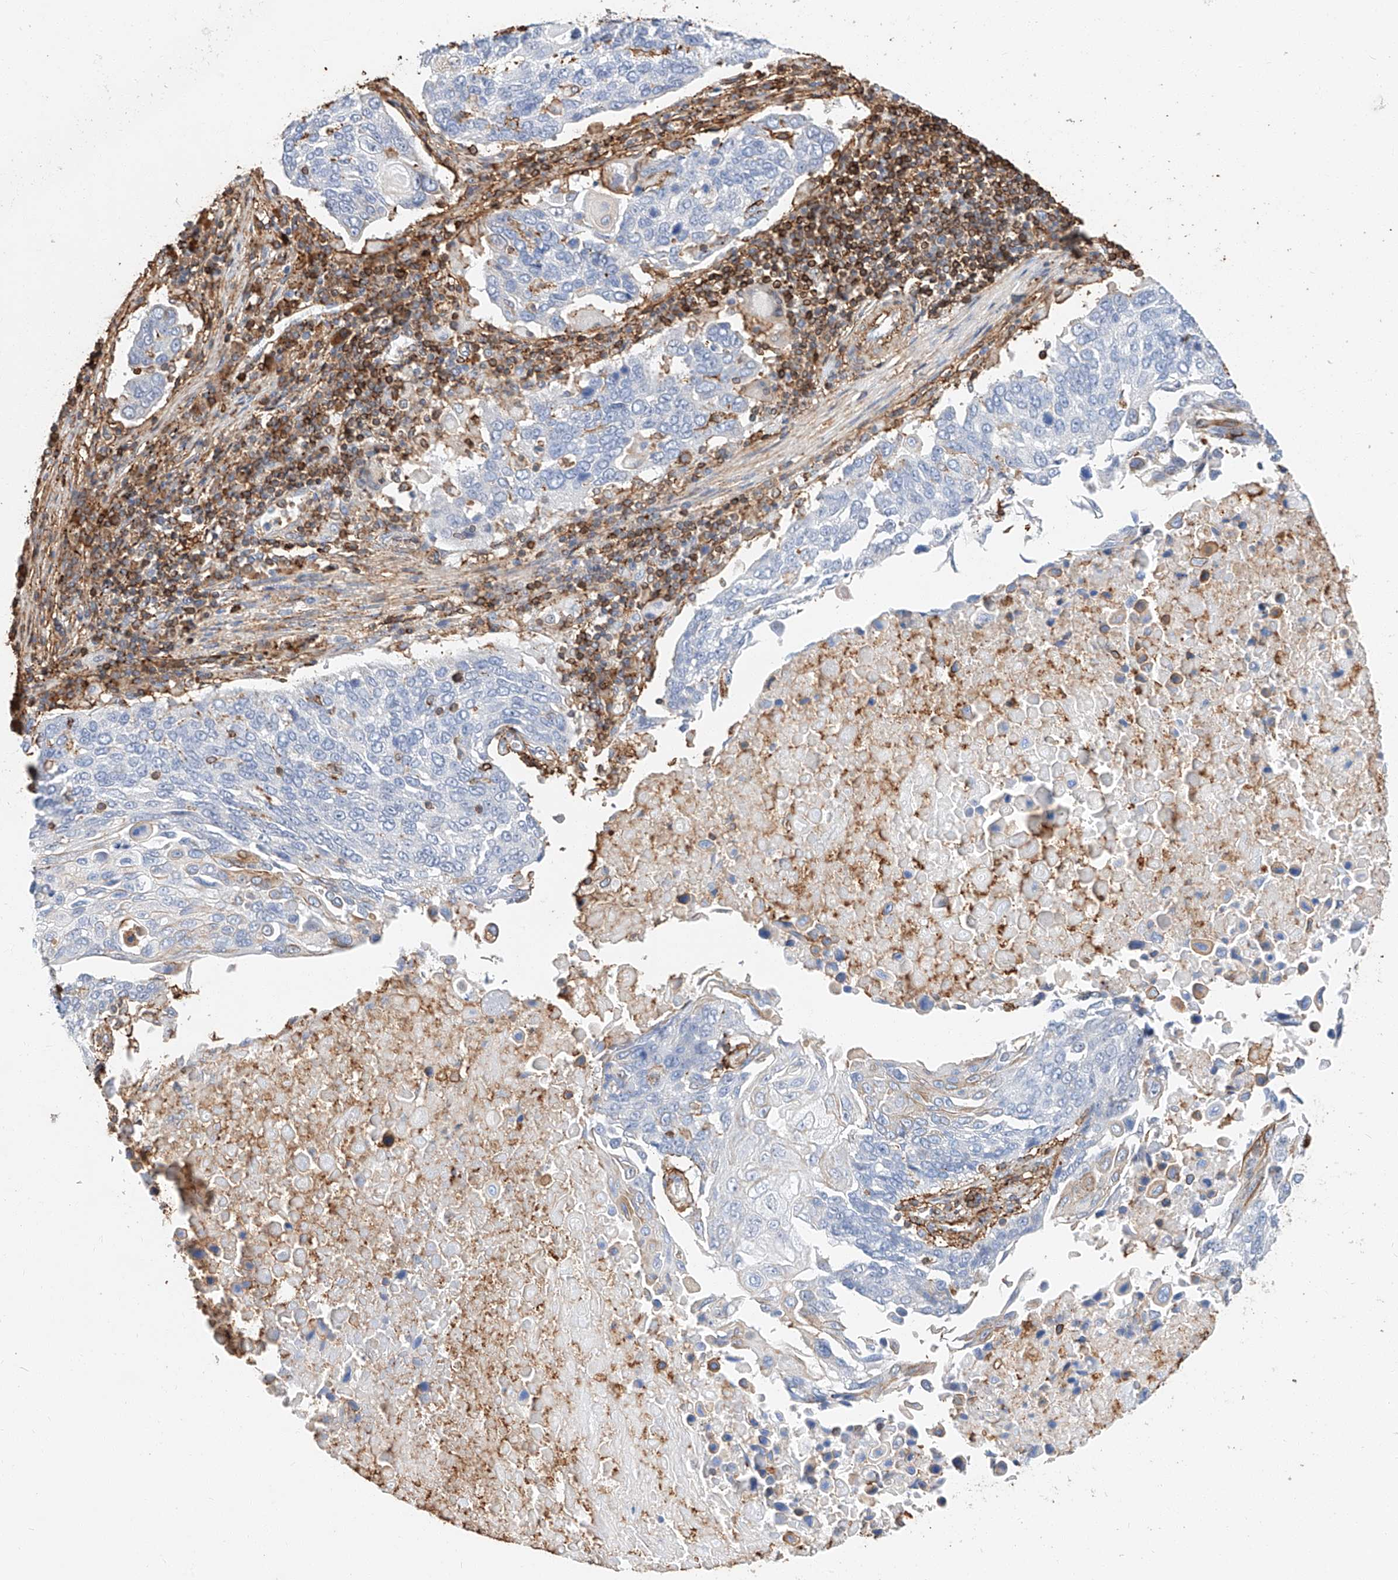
{"staining": {"intensity": "negative", "quantity": "none", "location": "none"}, "tissue": "lung cancer", "cell_type": "Tumor cells", "image_type": "cancer", "snomed": [{"axis": "morphology", "description": "Squamous cell carcinoma, NOS"}, {"axis": "topography", "description": "Lung"}], "caption": "Immunohistochemistry photomicrograph of lung cancer (squamous cell carcinoma) stained for a protein (brown), which exhibits no expression in tumor cells.", "gene": "WFS1", "patient": {"sex": "male", "age": 66}}